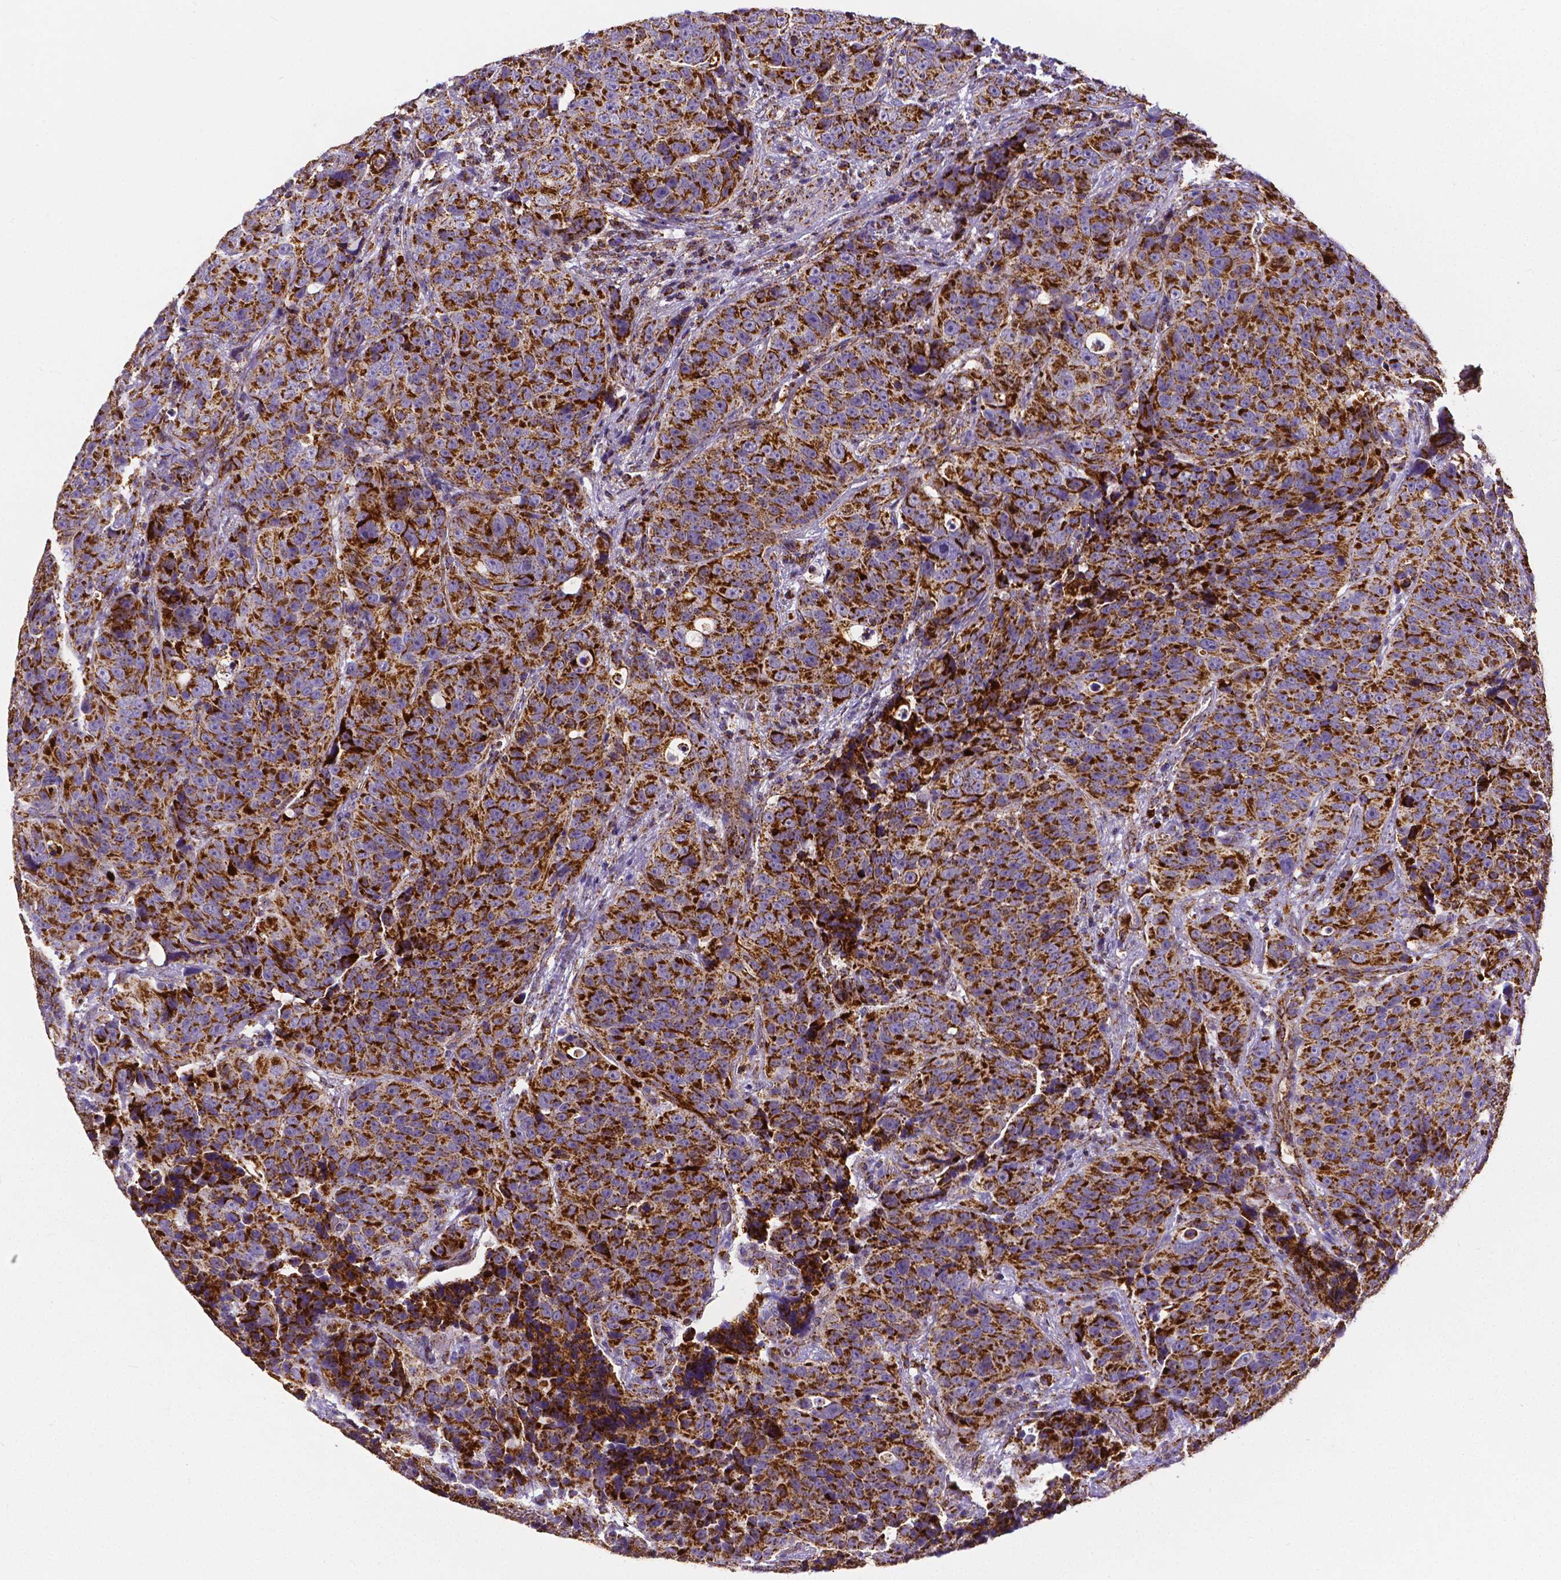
{"staining": {"intensity": "strong", "quantity": ">75%", "location": "cytoplasmic/membranous"}, "tissue": "urothelial cancer", "cell_type": "Tumor cells", "image_type": "cancer", "snomed": [{"axis": "morphology", "description": "Urothelial carcinoma, NOS"}, {"axis": "topography", "description": "Urinary bladder"}], "caption": "Urothelial cancer was stained to show a protein in brown. There is high levels of strong cytoplasmic/membranous expression in approximately >75% of tumor cells.", "gene": "MACC1", "patient": {"sex": "male", "age": 52}}